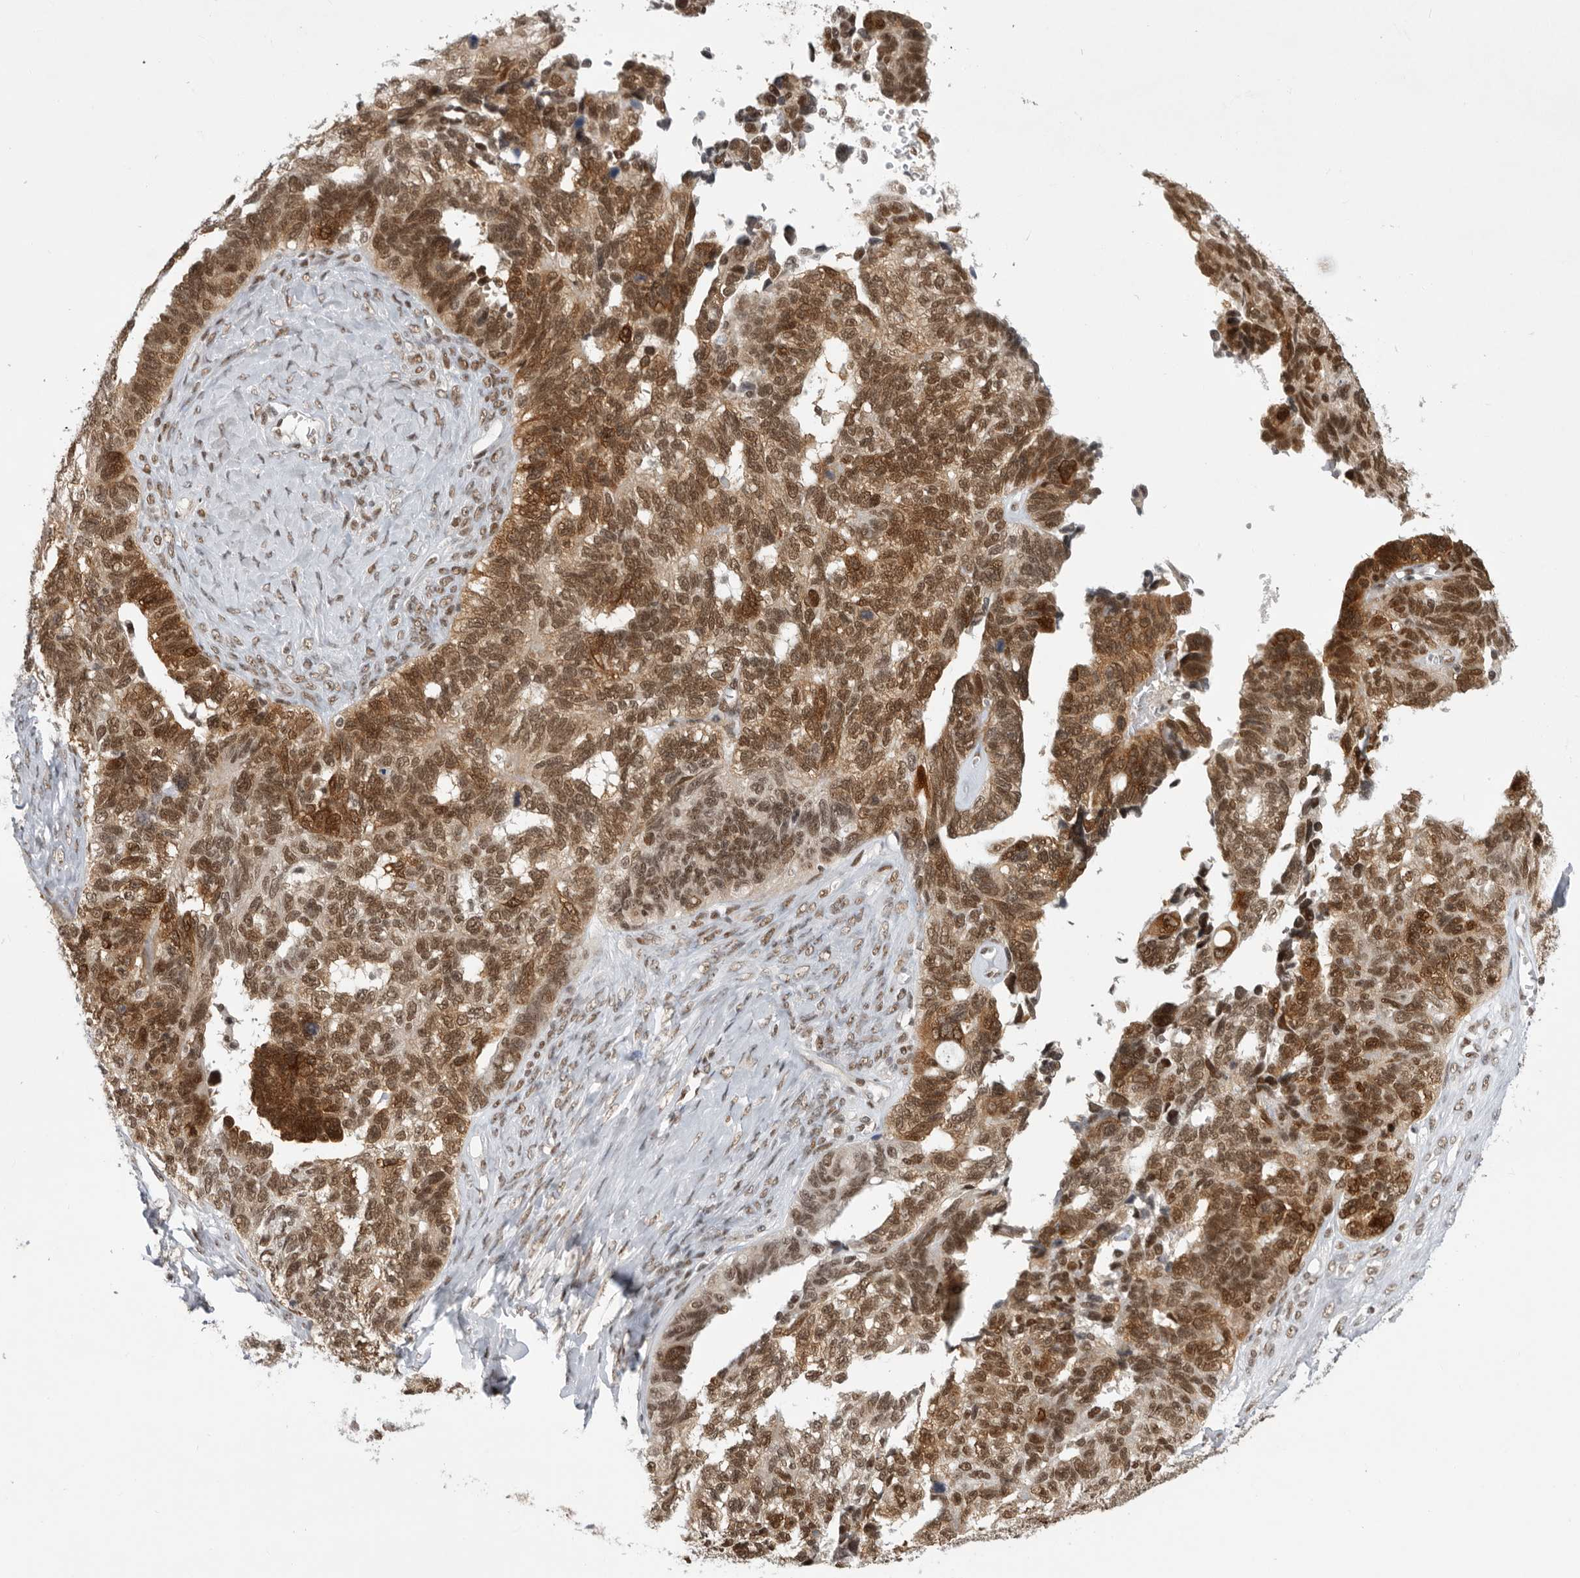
{"staining": {"intensity": "strong", "quantity": ">75%", "location": "cytoplasmic/membranous,nuclear"}, "tissue": "ovarian cancer", "cell_type": "Tumor cells", "image_type": "cancer", "snomed": [{"axis": "morphology", "description": "Cystadenocarcinoma, serous, NOS"}, {"axis": "topography", "description": "Ovary"}], "caption": "Brown immunohistochemical staining in human ovarian serous cystadenocarcinoma displays strong cytoplasmic/membranous and nuclear positivity in approximately >75% of tumor cells.", "gene": "ZNF830", "patient": {"sex": "female", "age": 79}}